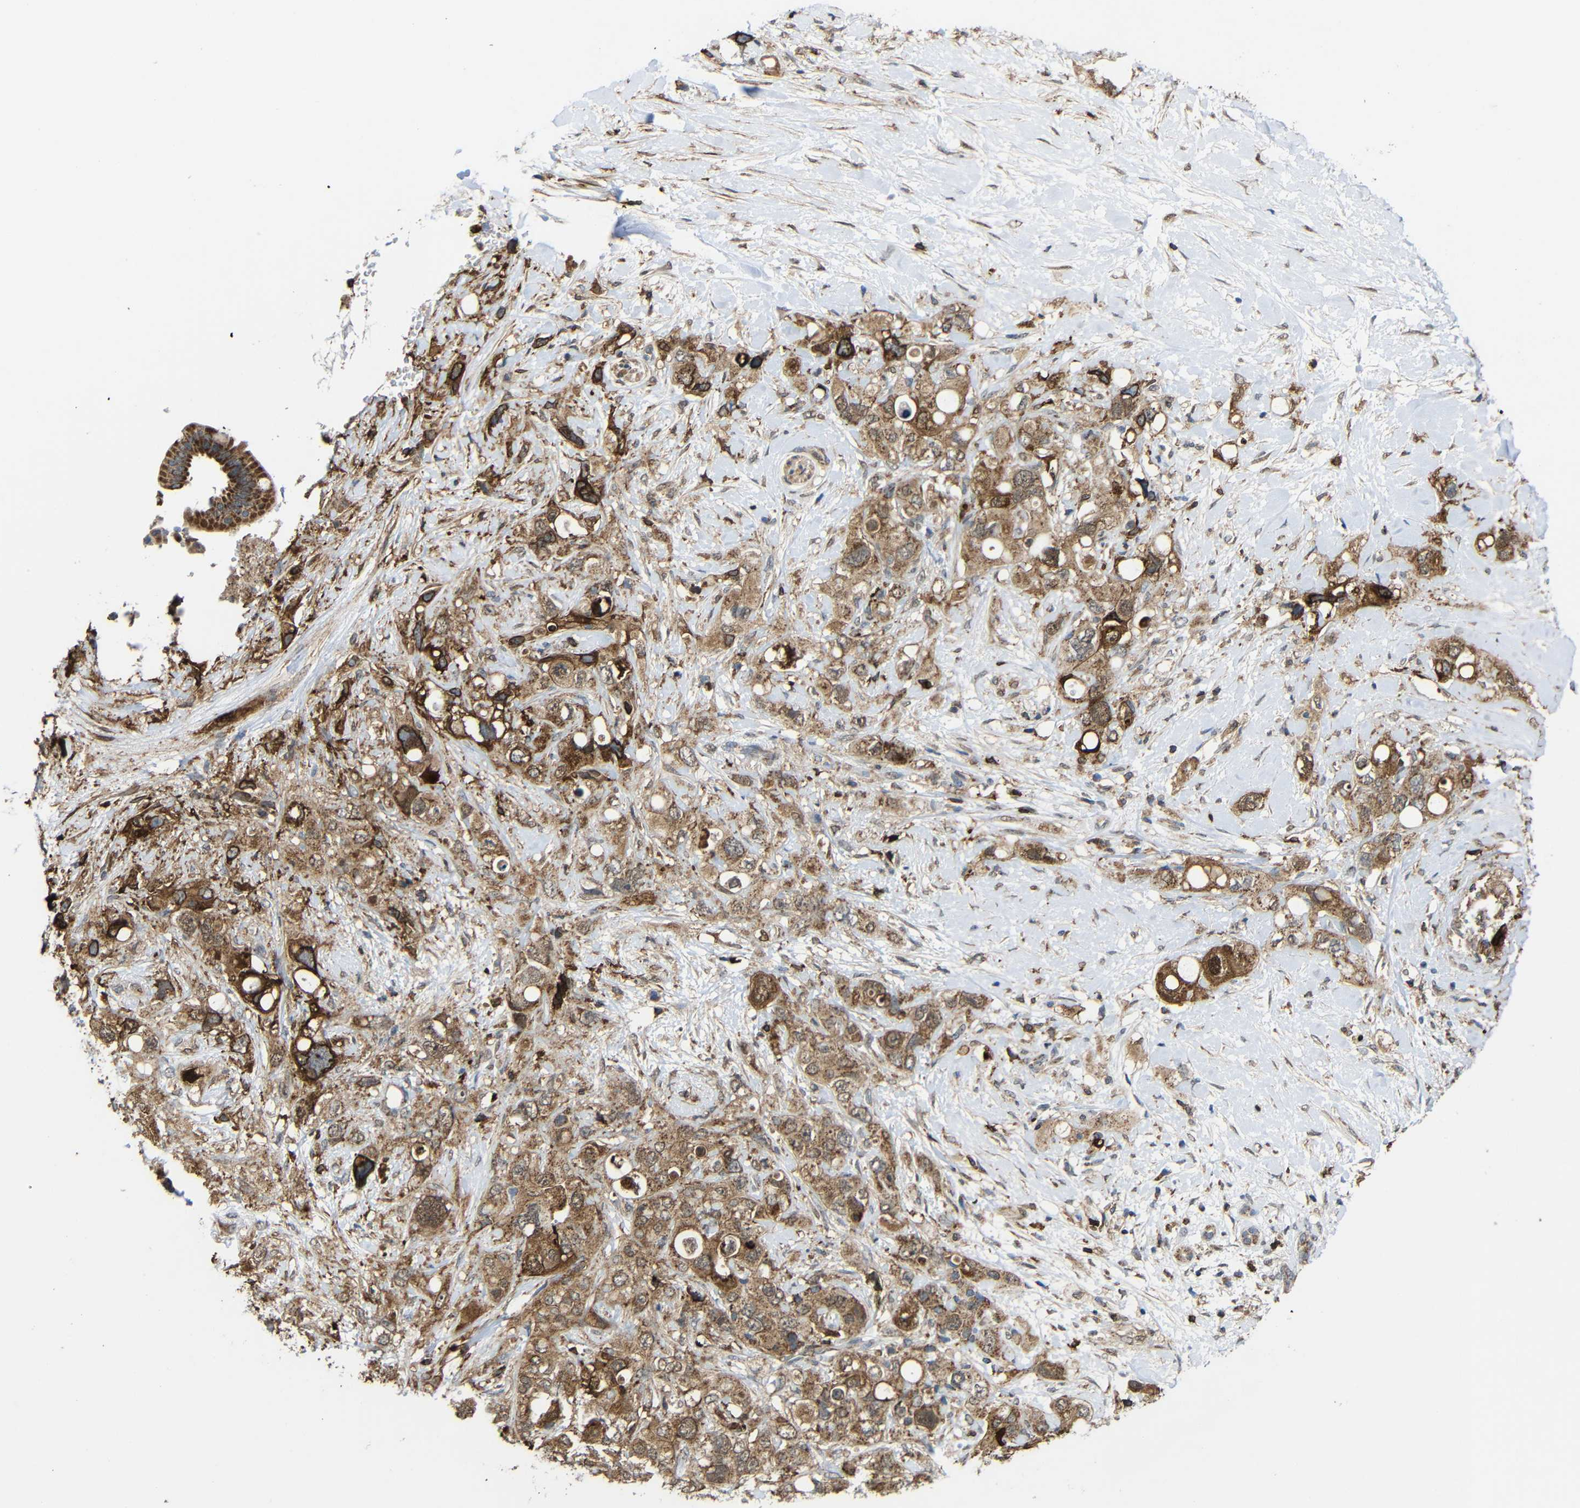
{"staining": {"intensity": "moderate", "quantity": ">75%", "location": "cytoplasmic/membranous"}, "tissue": "pancreatic cancer", "cell_type": "Tumor cells", "image_type": "cancer", "snomed": [{"axis": "morphology", "description": "Adenocarcinoma, NOS"}, {"axis": "topography", "description": "Pancreas"}], "caption": "Tumor cells display medium levels of moderate cytoplasmic/membranous staining in about >75% of cells in human pancreatic adenocarcinoma.", "gene": "C1GALT1", "patient": {"sex": "female", "age": 56}}